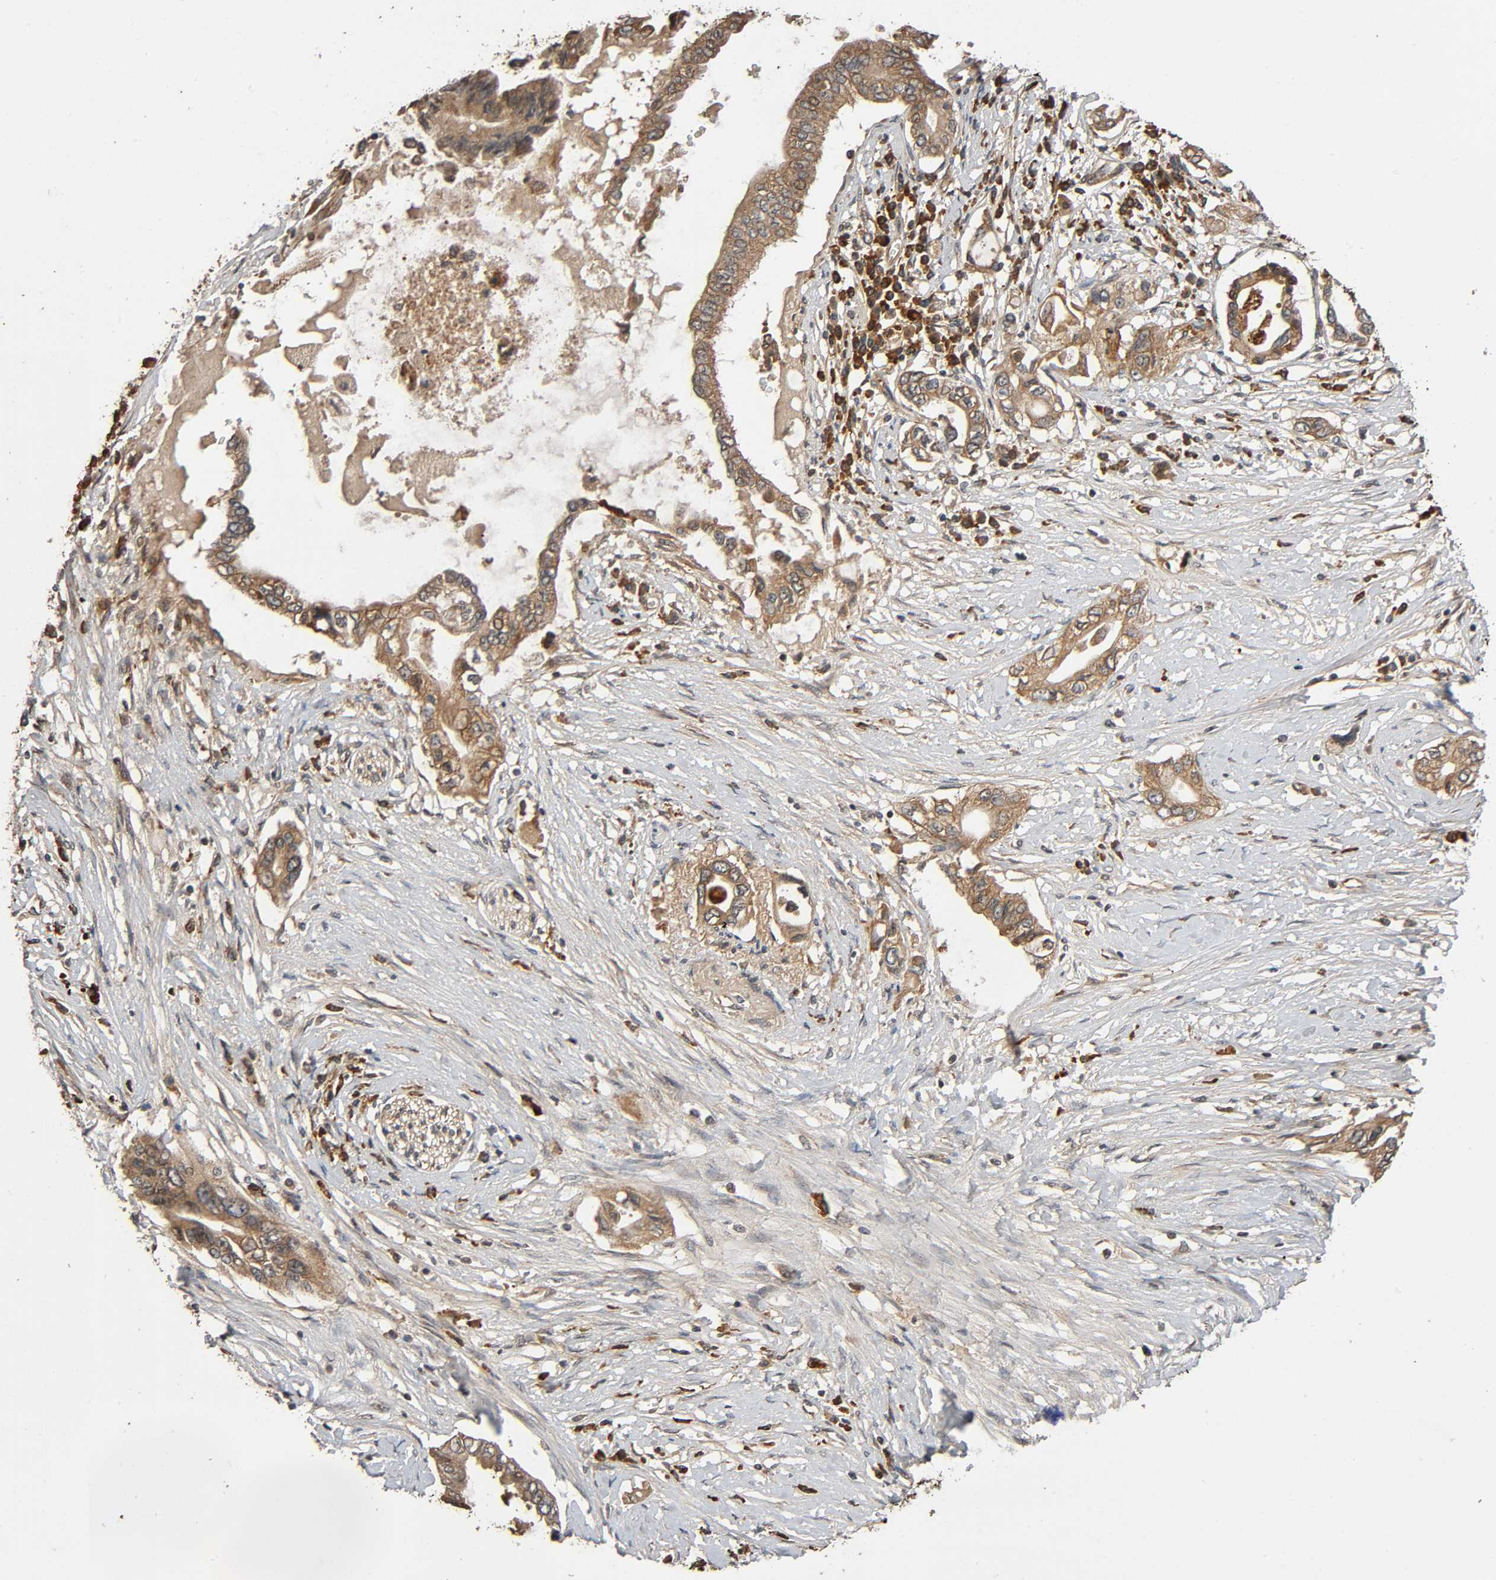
{"staining": {"intensity": "moderate", "quantity": ">75%", "location": "cytoplasmic/membranous"}, "tissue": "pancreatic cancer", "cell_type": "Tumor cells", "image_type": "cancer", "snomed": [{"axis": "morphology", "description": "Adenocarcinoma, NOS"}, {"axis": "topography", "description": "Pancreas"}], "caption": "Pancreatic cancer (adenocarcinoma) was stained to show a protein in brown. There is medium levels of moderate cytoplasmic/membranous positivity in about >75% of tumor cells.", "gene": "MAP3K8", "patient": {"sex": "female", "age": 57}}